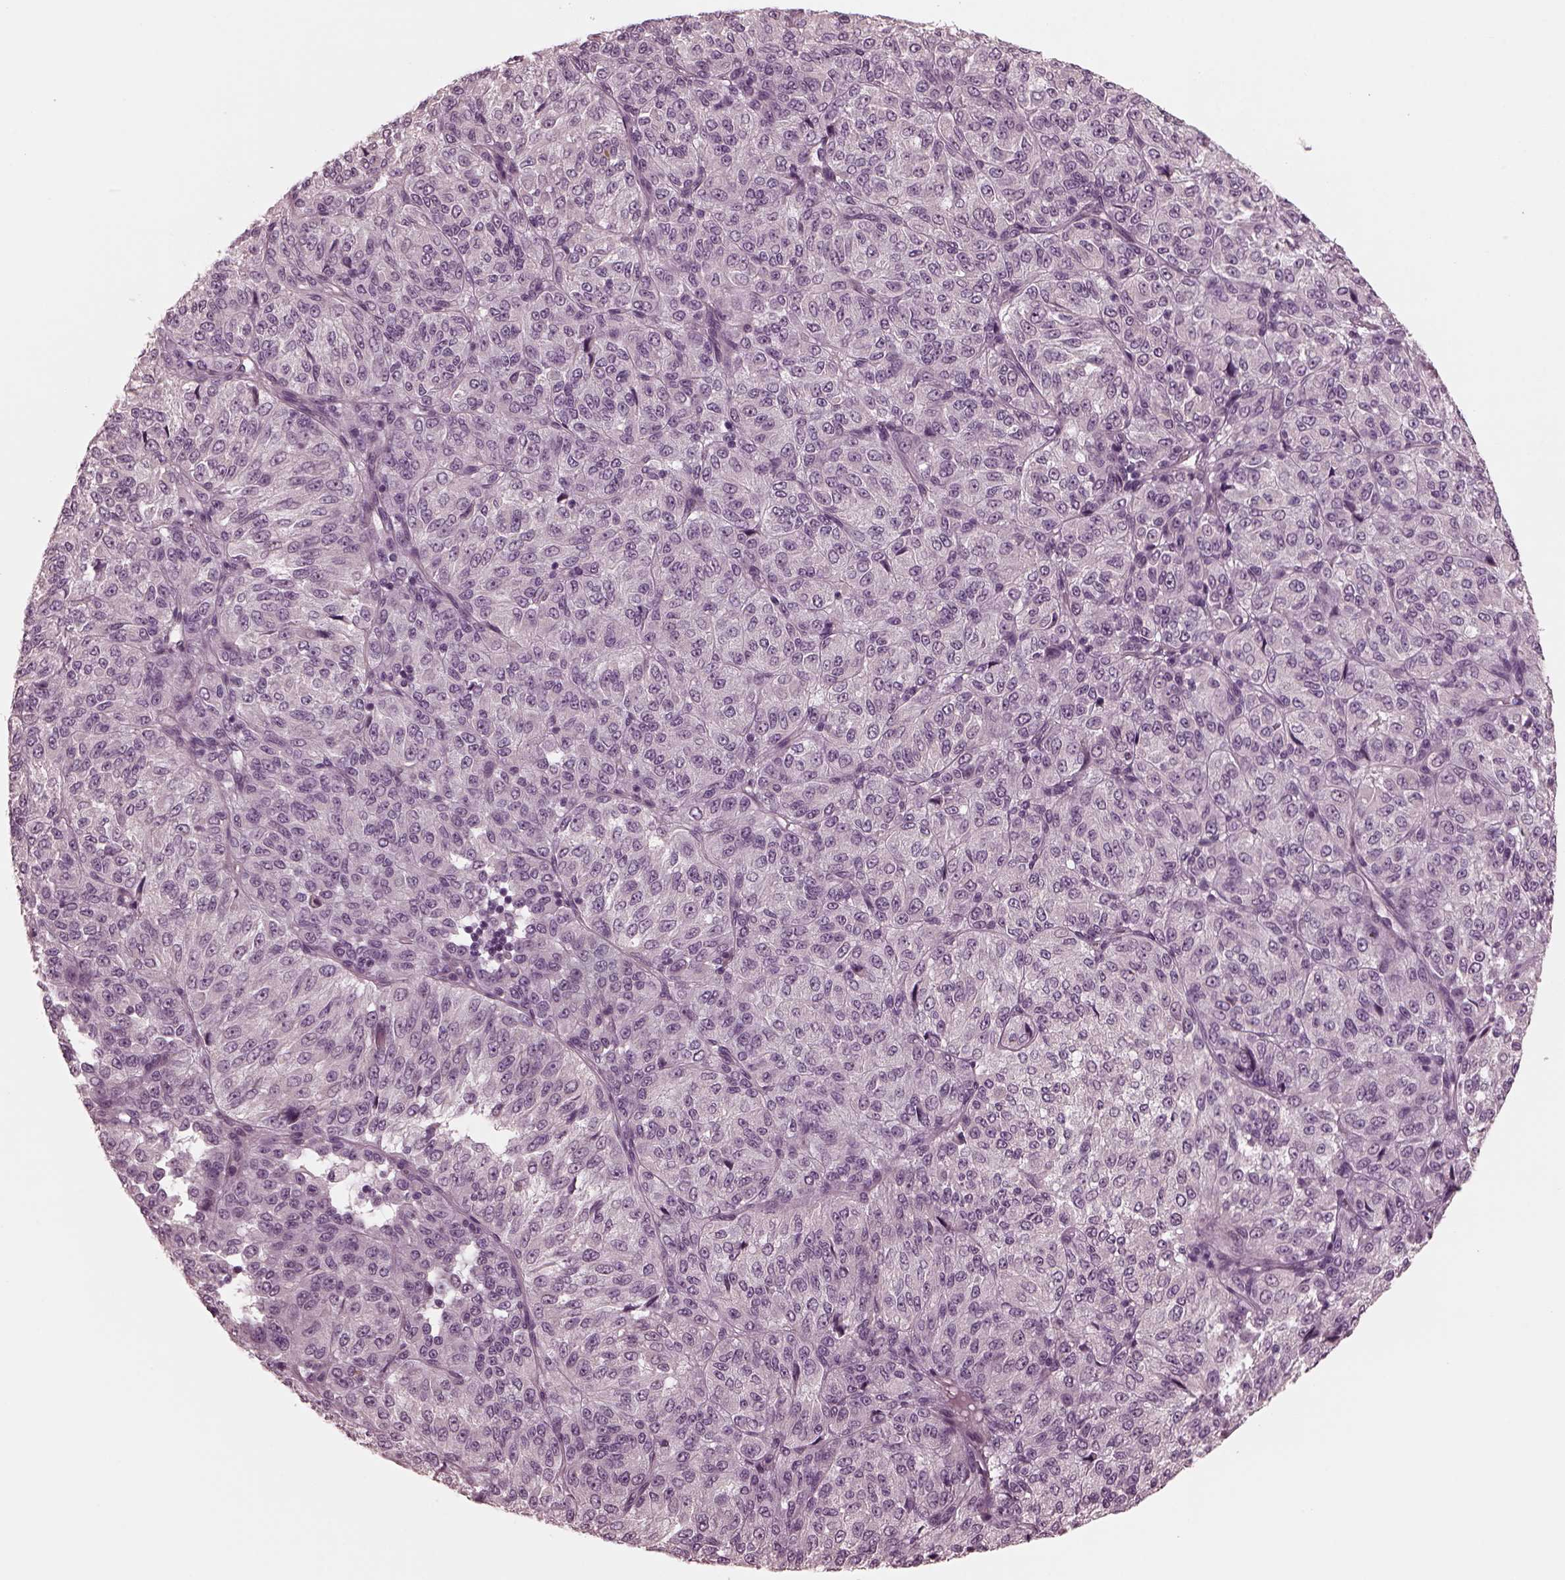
{"staining": {"intensity": "negative", "quantity": "none", "location": "none"}, "tissue": "melanoma", "cell_type": "Tumor cells", "image_type": "cancer", "snomed": [{"axis": "morphology", "description": "Malignant melanoma, Metastatic site"}, {"axis": "topography", "description": "Brain"}], "caption": "This photomicrograph is of malignant melanoma (metastatic site) stained with immunohistochemistry (IHC) to label a protein in brown with the nuclei are counter-stained blue. There is no expression in tumor cells. (DAB immunohistochemistry (IHC), high magnification).", "gene": "KIF6", "patient": {"sex": "female", "age": 56}}